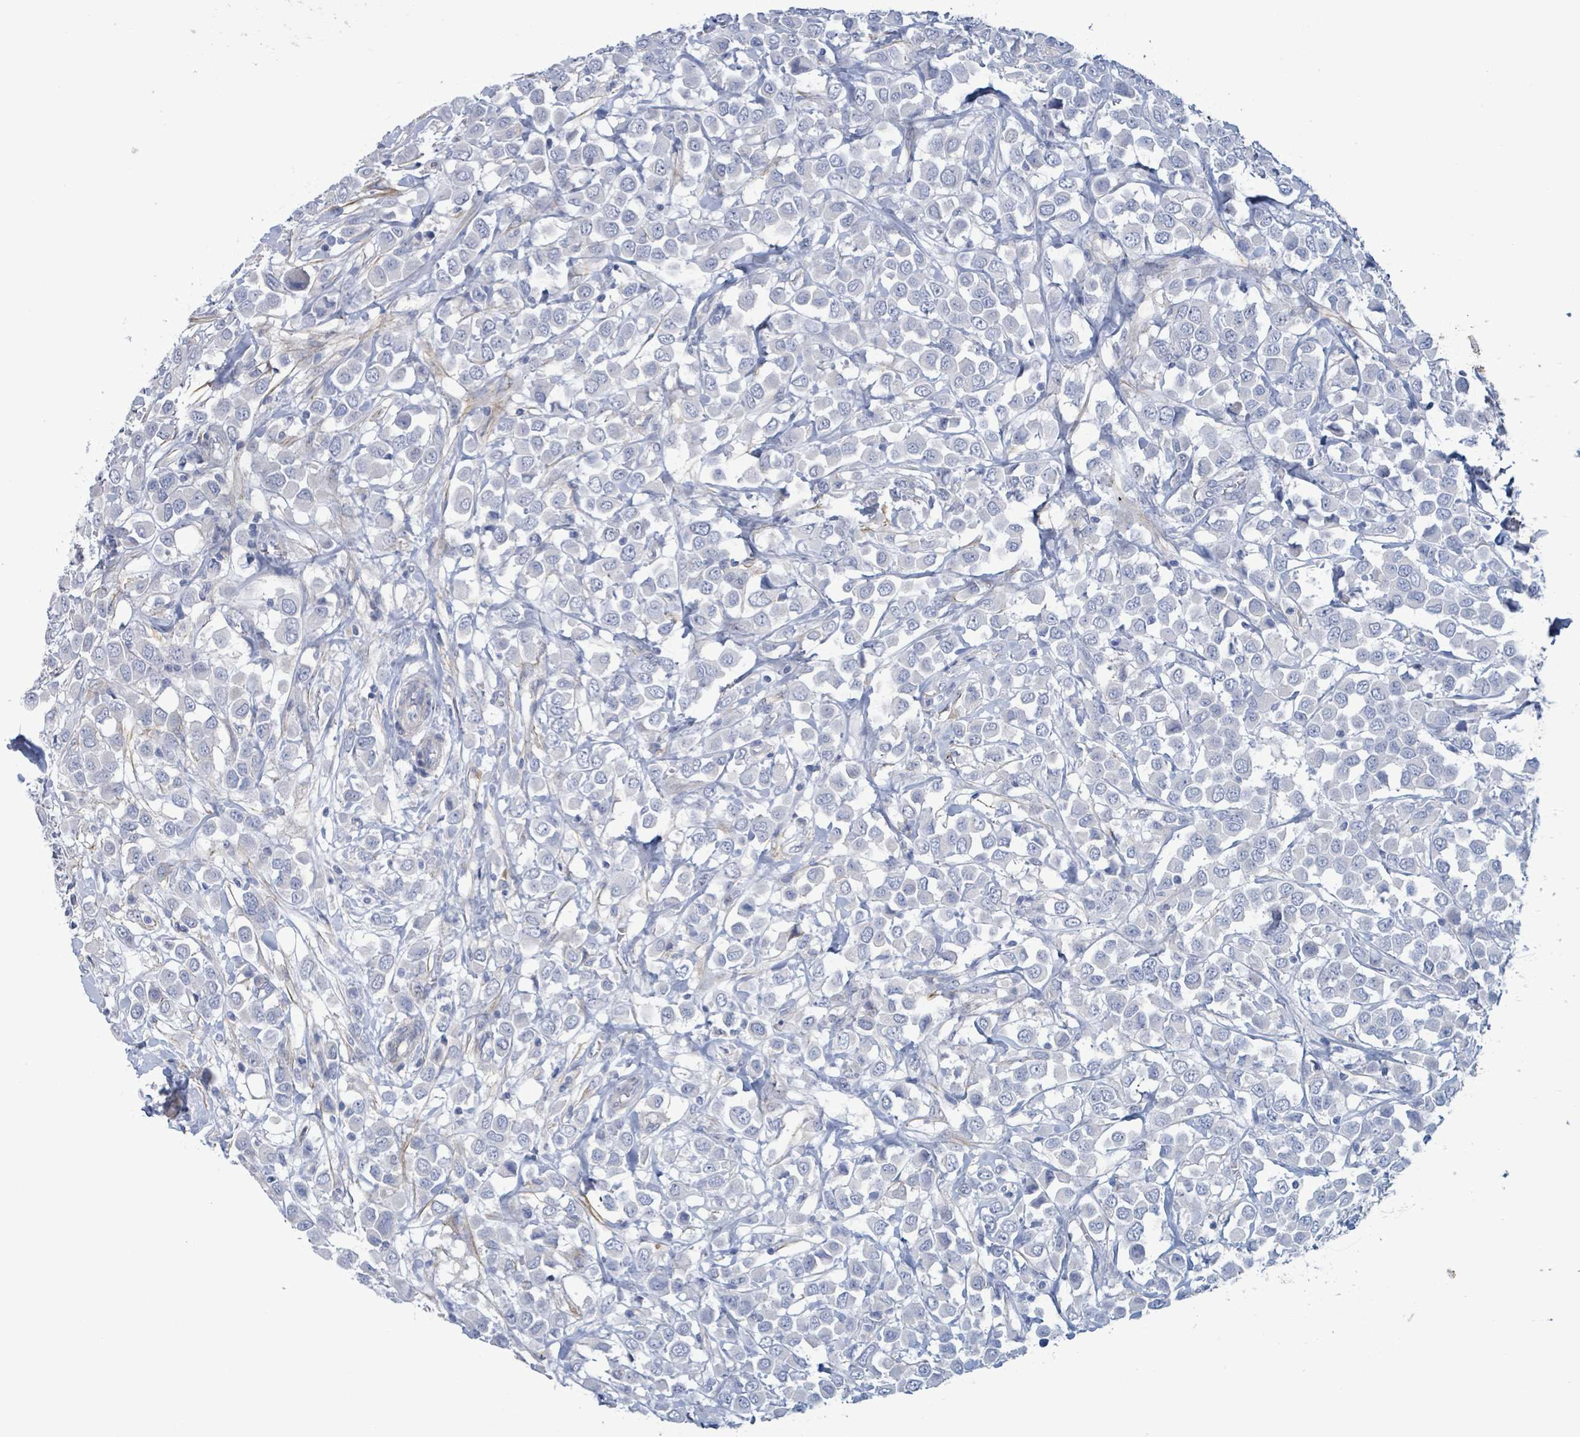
{"staining": {"intensity": "negative", "quantity": "none", "location": "none"}, "tissue": "breast cancer", "cell_type": "Tumor cells", "image_type": "cancer", "snomed": [{"axis": "morphology", "description": "Duct carcinoma"}, {"axis": "topography", "description": "Breast"}], "caption": "Tumor cells show no significant protein expression in infiltrating ductal carcinoma (breast).", "gene": "PKLR", "patient": {"sex": "female", "age": 61}}